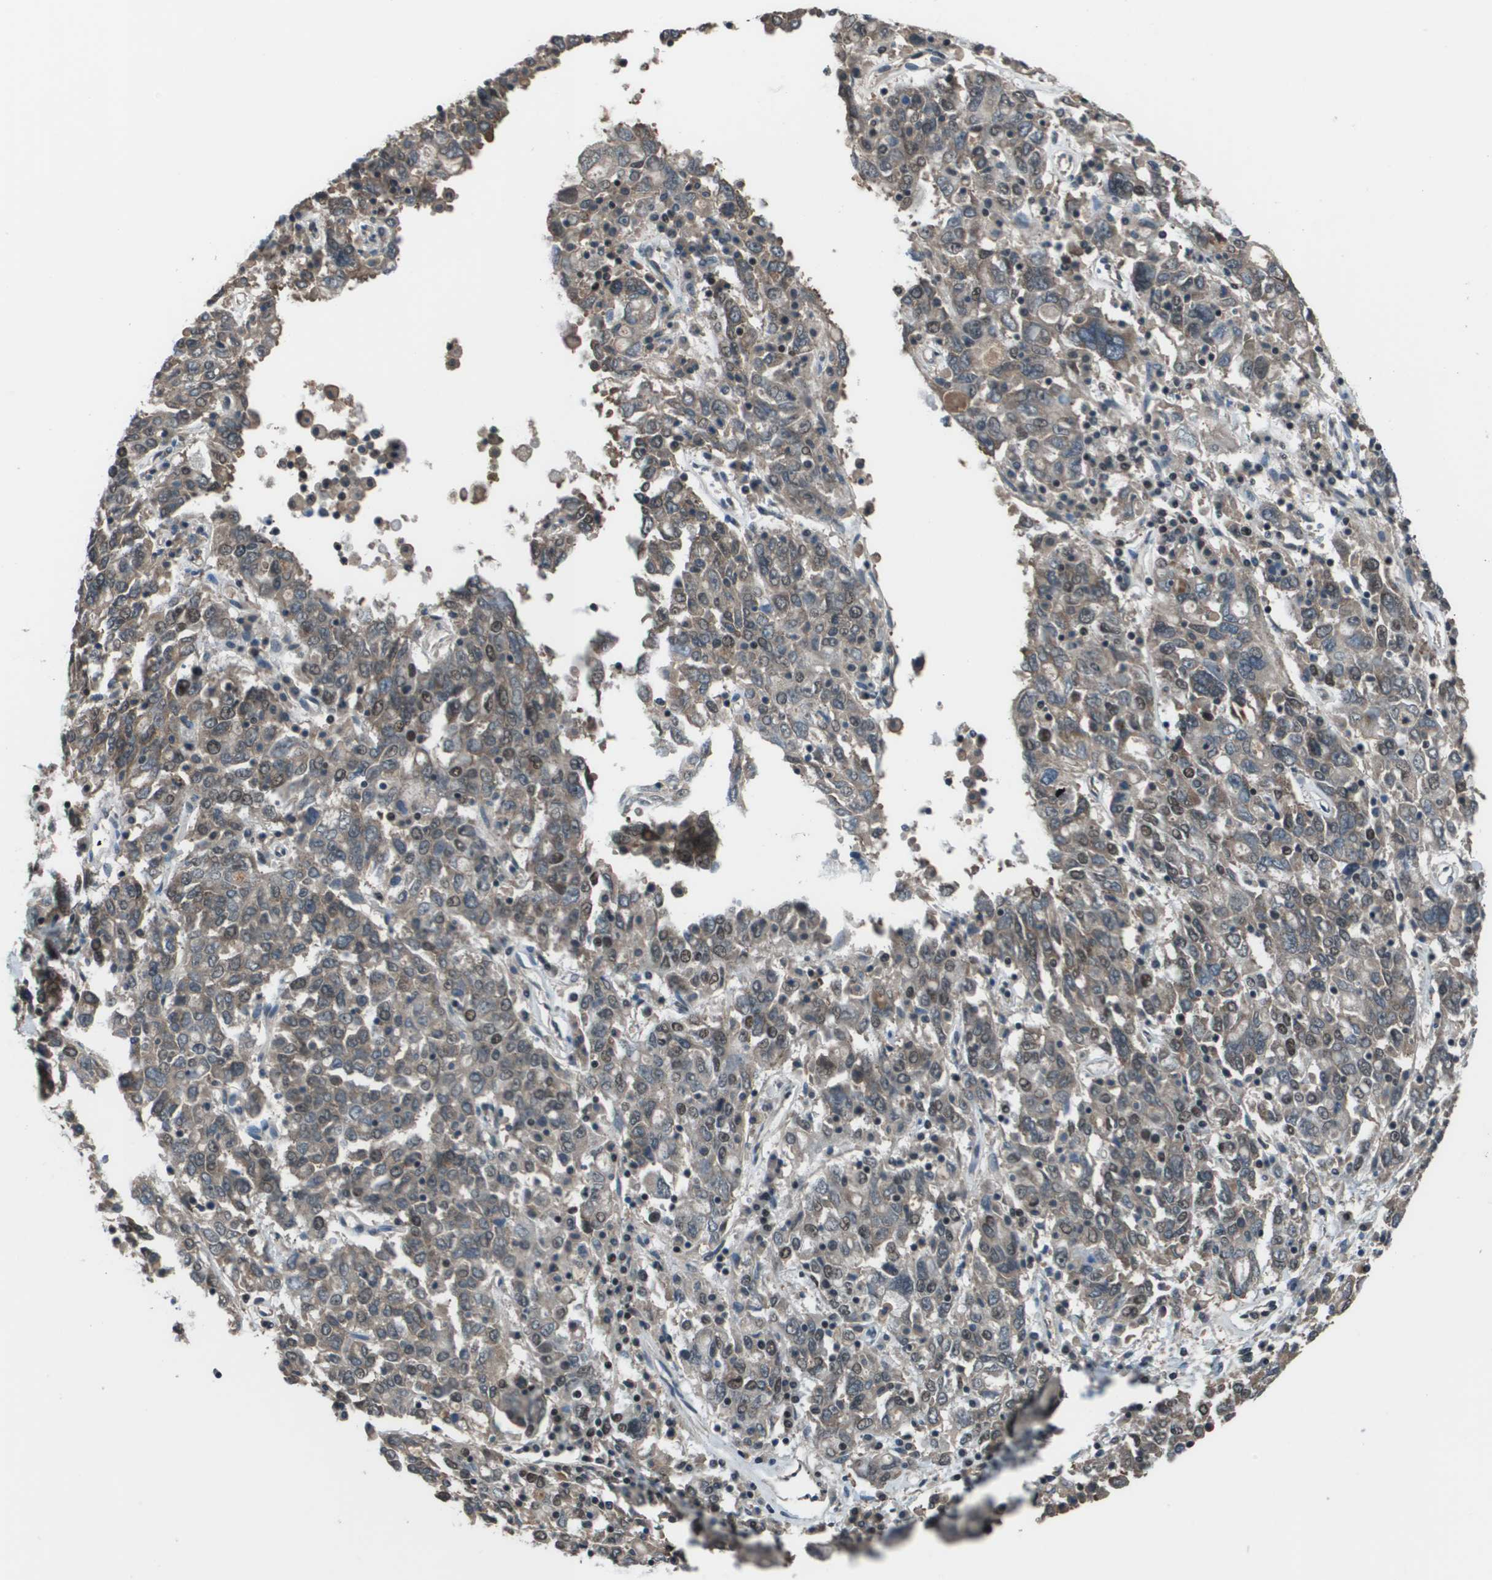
{"staining": {"intensity": "moderate", "quantity": "25%-75%", "location": "cytoplasmic/membranous,nuclear"}, "tissue": "ovarian cancer", "cell_type": "Tumor cells", "image_type": "cancer", "snomed": [{"axis": "morphology", "description": "Carcinoma, endometroid"}, {"axis": "topography", "description": "Ovary"}], "caption": "Approximately 25%-75% of tumor cells in human ovarian endometroid carcinoma exhibit moderate cytoplasmic/membranous and nuclear protein expression as visualized by brown immunohistochemical staining.", "gene": "THRAP3", "patient": {"sex": "female", "age": 62}}